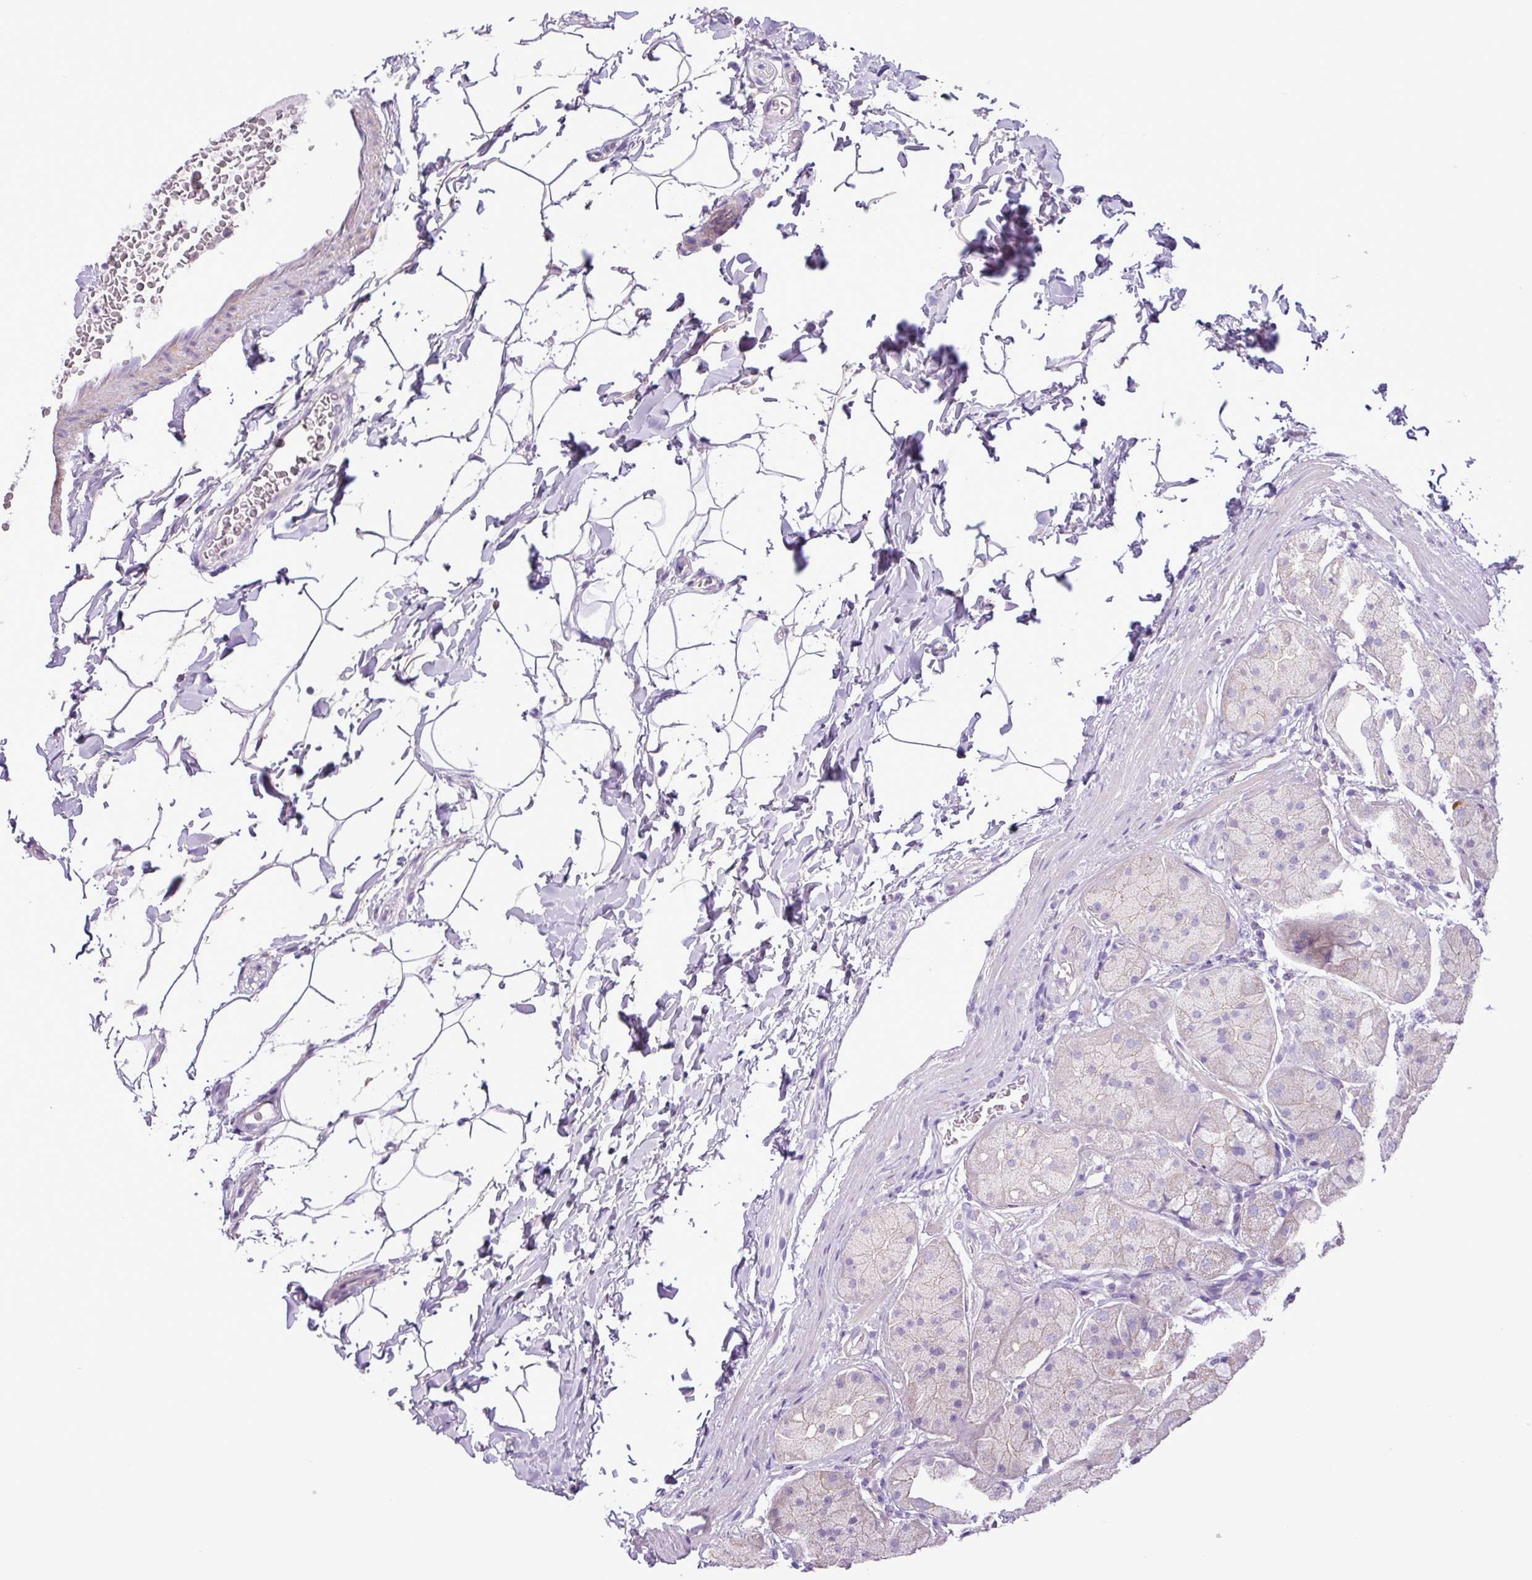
{"staining": {"intensity": "negative", "quantity": "none", "location": "none"}, "tissue": "stomach", "cell_type": "Glandular cells", "image_type": "normal", "snomed": [{"axis": "morphology", "description": "Normal tissue, NOS"}, {"axis": "topography", "description": "Stomach"}], "caption": "The histopathology image exhibits no staining of glandular cells in unremarkable stomach.", "gene": "ZNF334", "patient": {"sex": "male", "age": 57}}